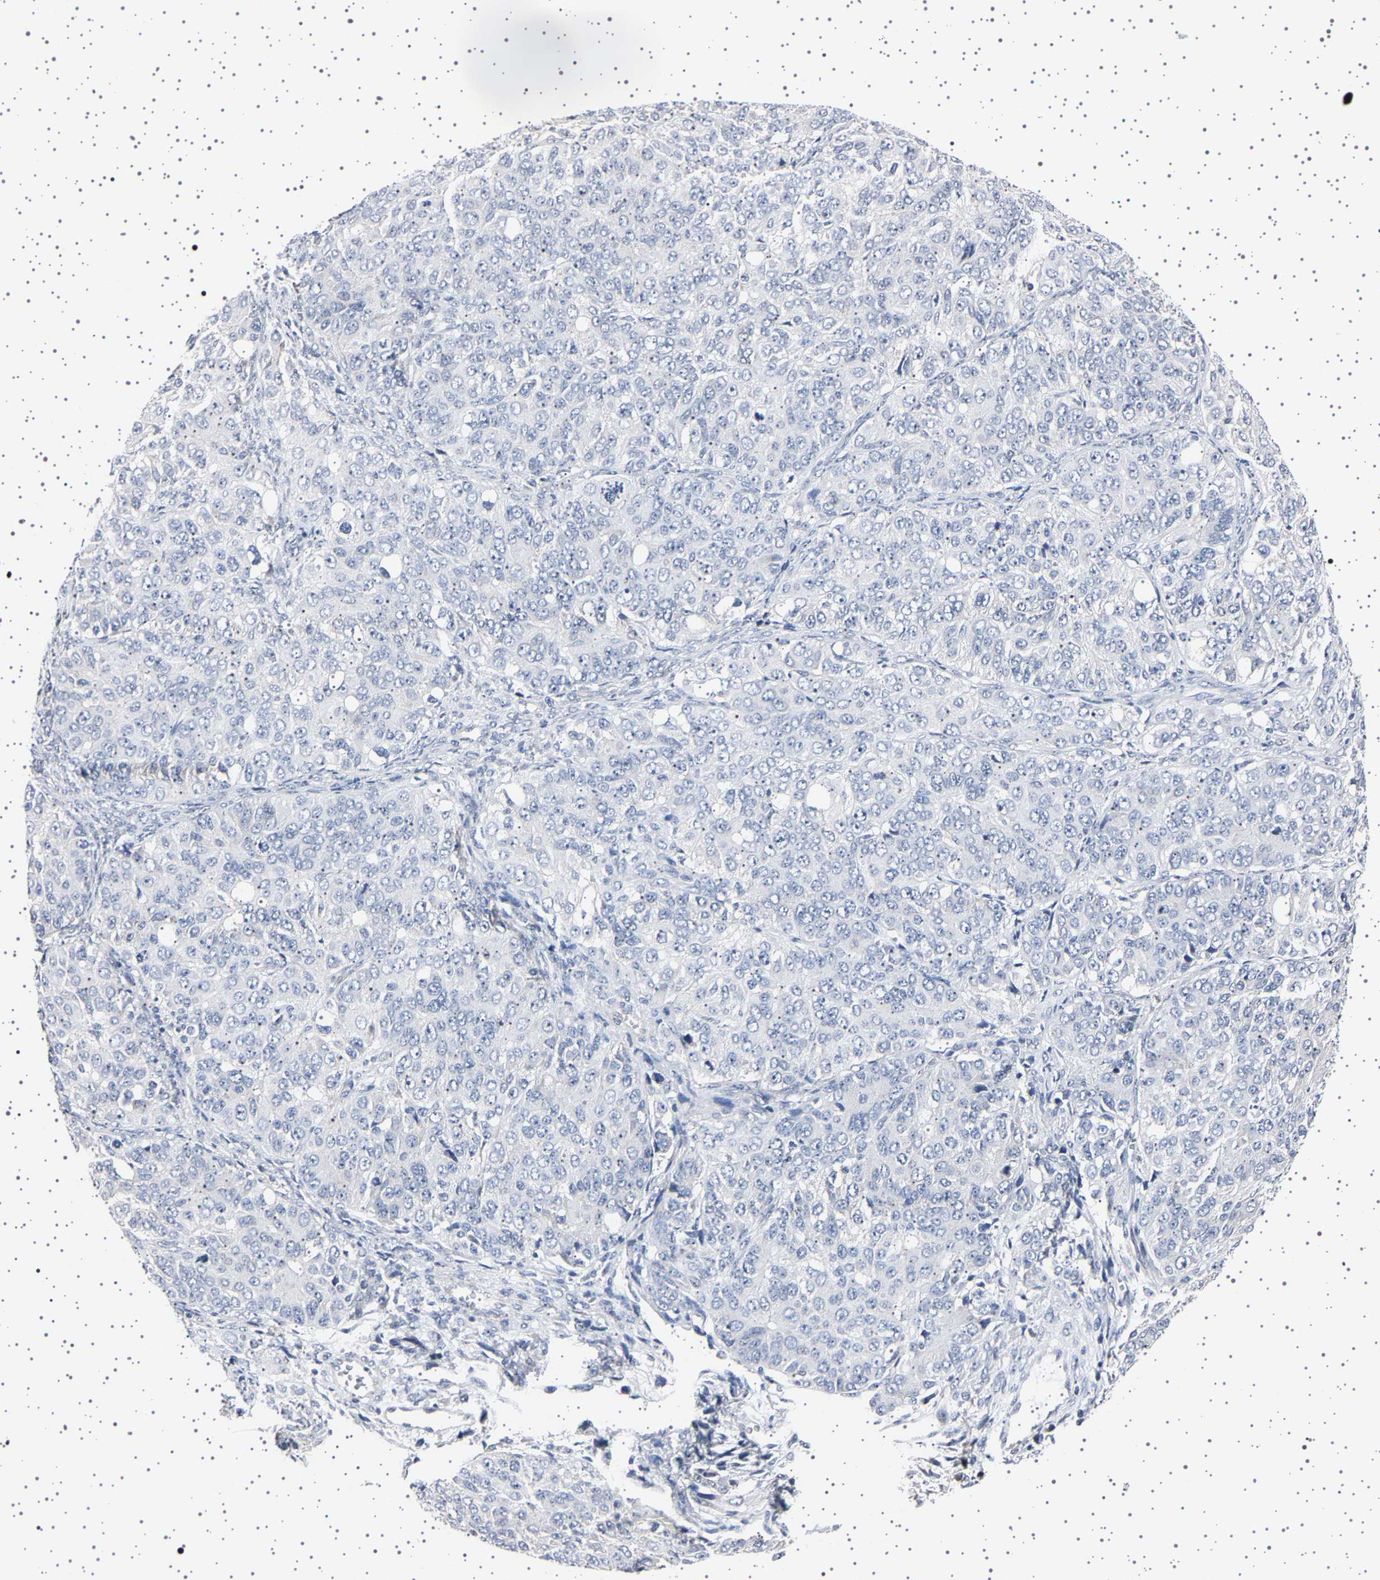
{"staining": {"intensity": "negative", "quantity": "none", "location": "none"}, "tissue": "ovarian cancer", "cell_type": "Tumor cells", "image_type": "cancer", "snomed": [{"axis": "morphology", "description": "Carcinoma, endometroid"}, {"axis": "topography", "description": "Ovary"}], "caption": "Micrograph shows no protein positivity in tumor cells of ovarian cancer (endometroid carcinoma) tissue.", "gene": "IL10RB", "patient": {"sex": "female", "age": 51}}